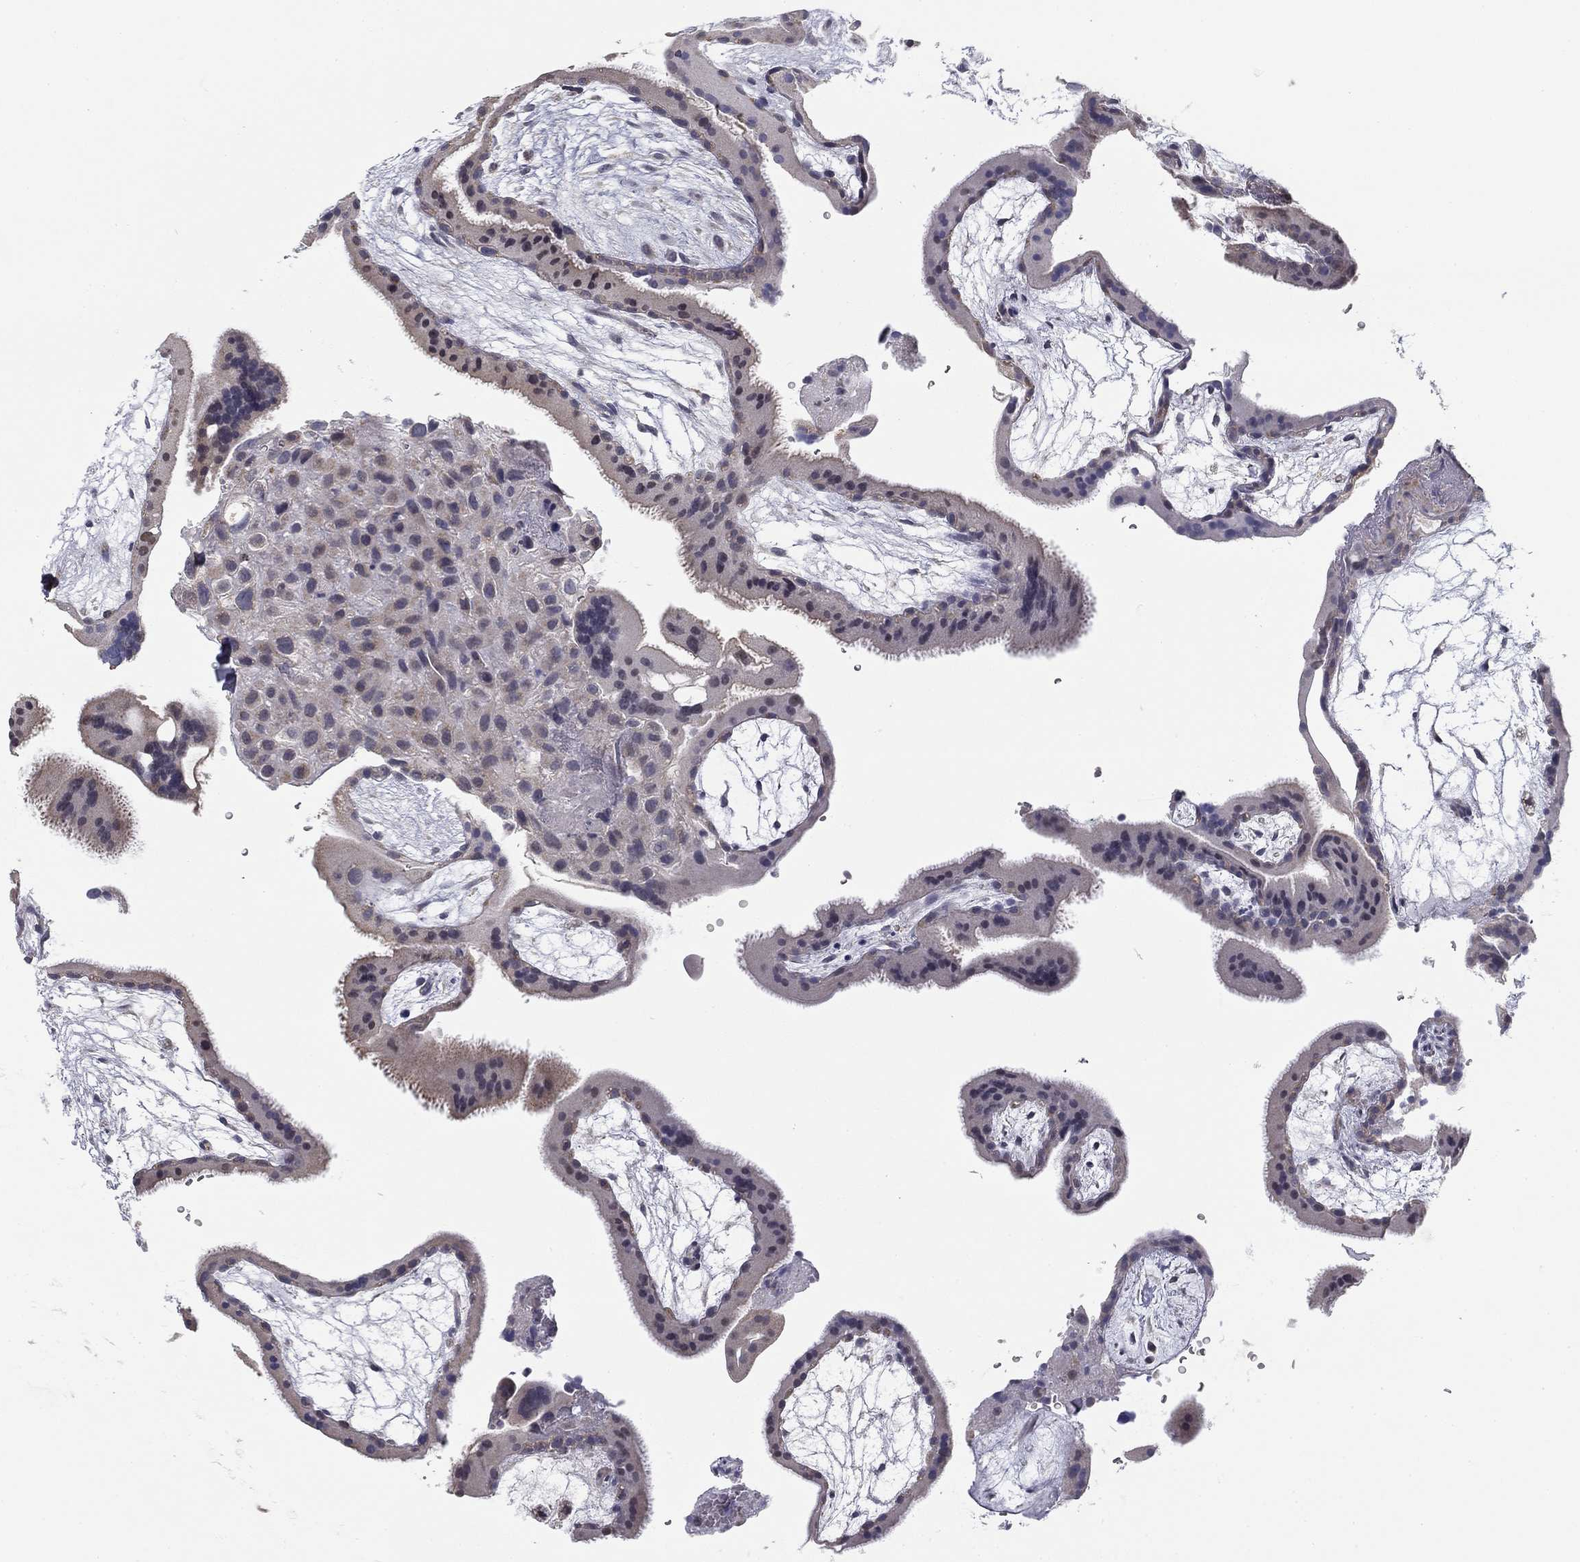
{"staining": {"intensity": "negative", "quantity": "none", "location": "none"}, "tissue": "placenta", "cell_type": "Decidual cells", "image_type": "normal", "snomed": [{"axis": "morphology", "description": "Normal tissue, NOS"}, {"axis": "topography", "description": "Placenta"}], "caption": "Protein analysis of normal placenta exhibits no significant expression in decidual cells.", "gene": "SLC2A9", "patient": {"sex": "female", "age": 19}}